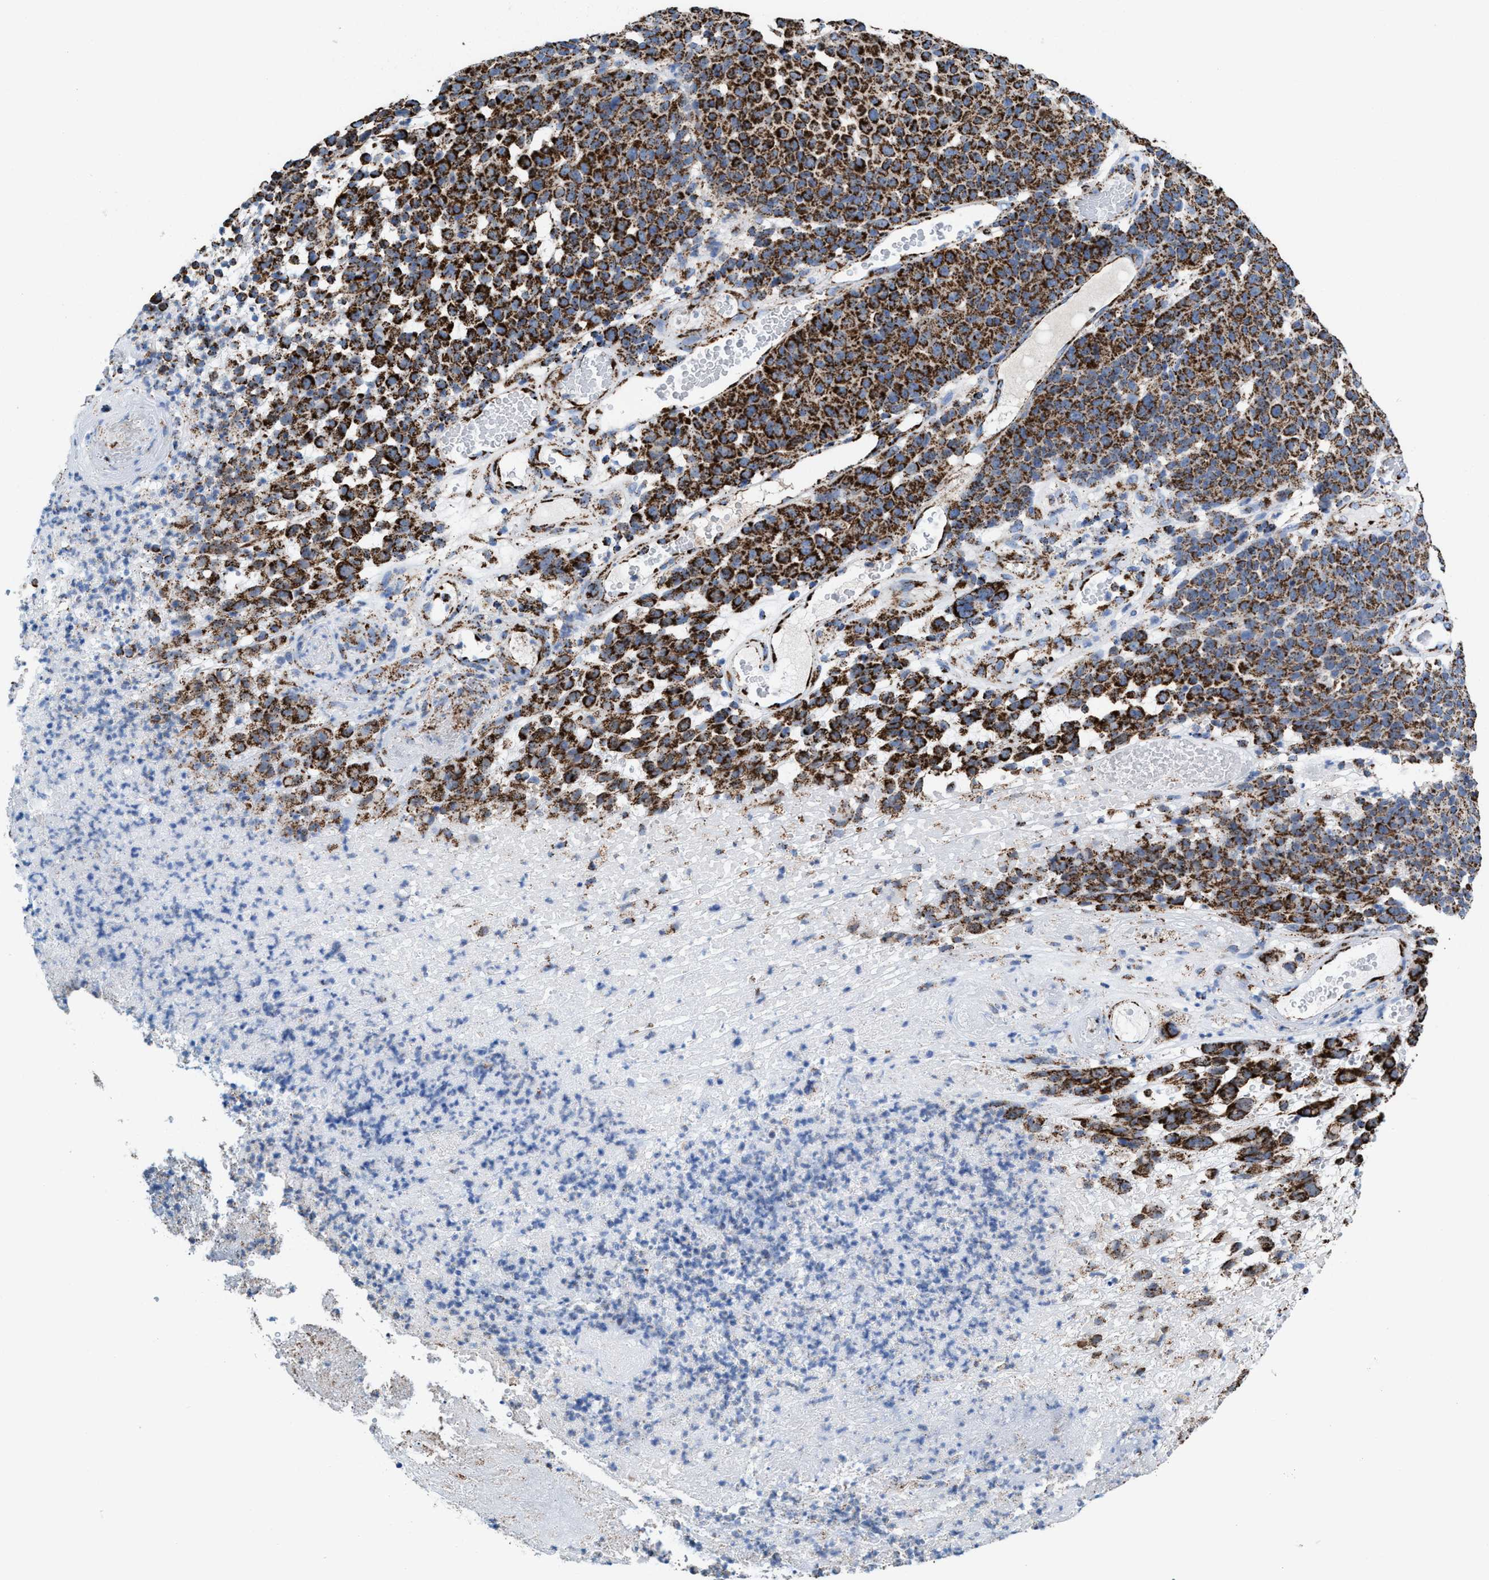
{"staining": {"intensity": "strong", "quantity": ">75%", "location": "cytoplasmic/membranous"}, "tissue": "melanoma", "cell_type": "Tumor cells", "image_type": "cancer", "snomed": [{"axis": "morphology", "description": "Malignant melanoma, NOS"}, {"axis": "topography", "description": "Skin"}], "caption": "A high-resolution image shows IHC staining of melanoma, which demonstrates strong cytoplasmic/membranous expression in approximately >75% of tumor cells.", "gene": "ECHS1", "patient": {"sex": "male", "age": 59}}